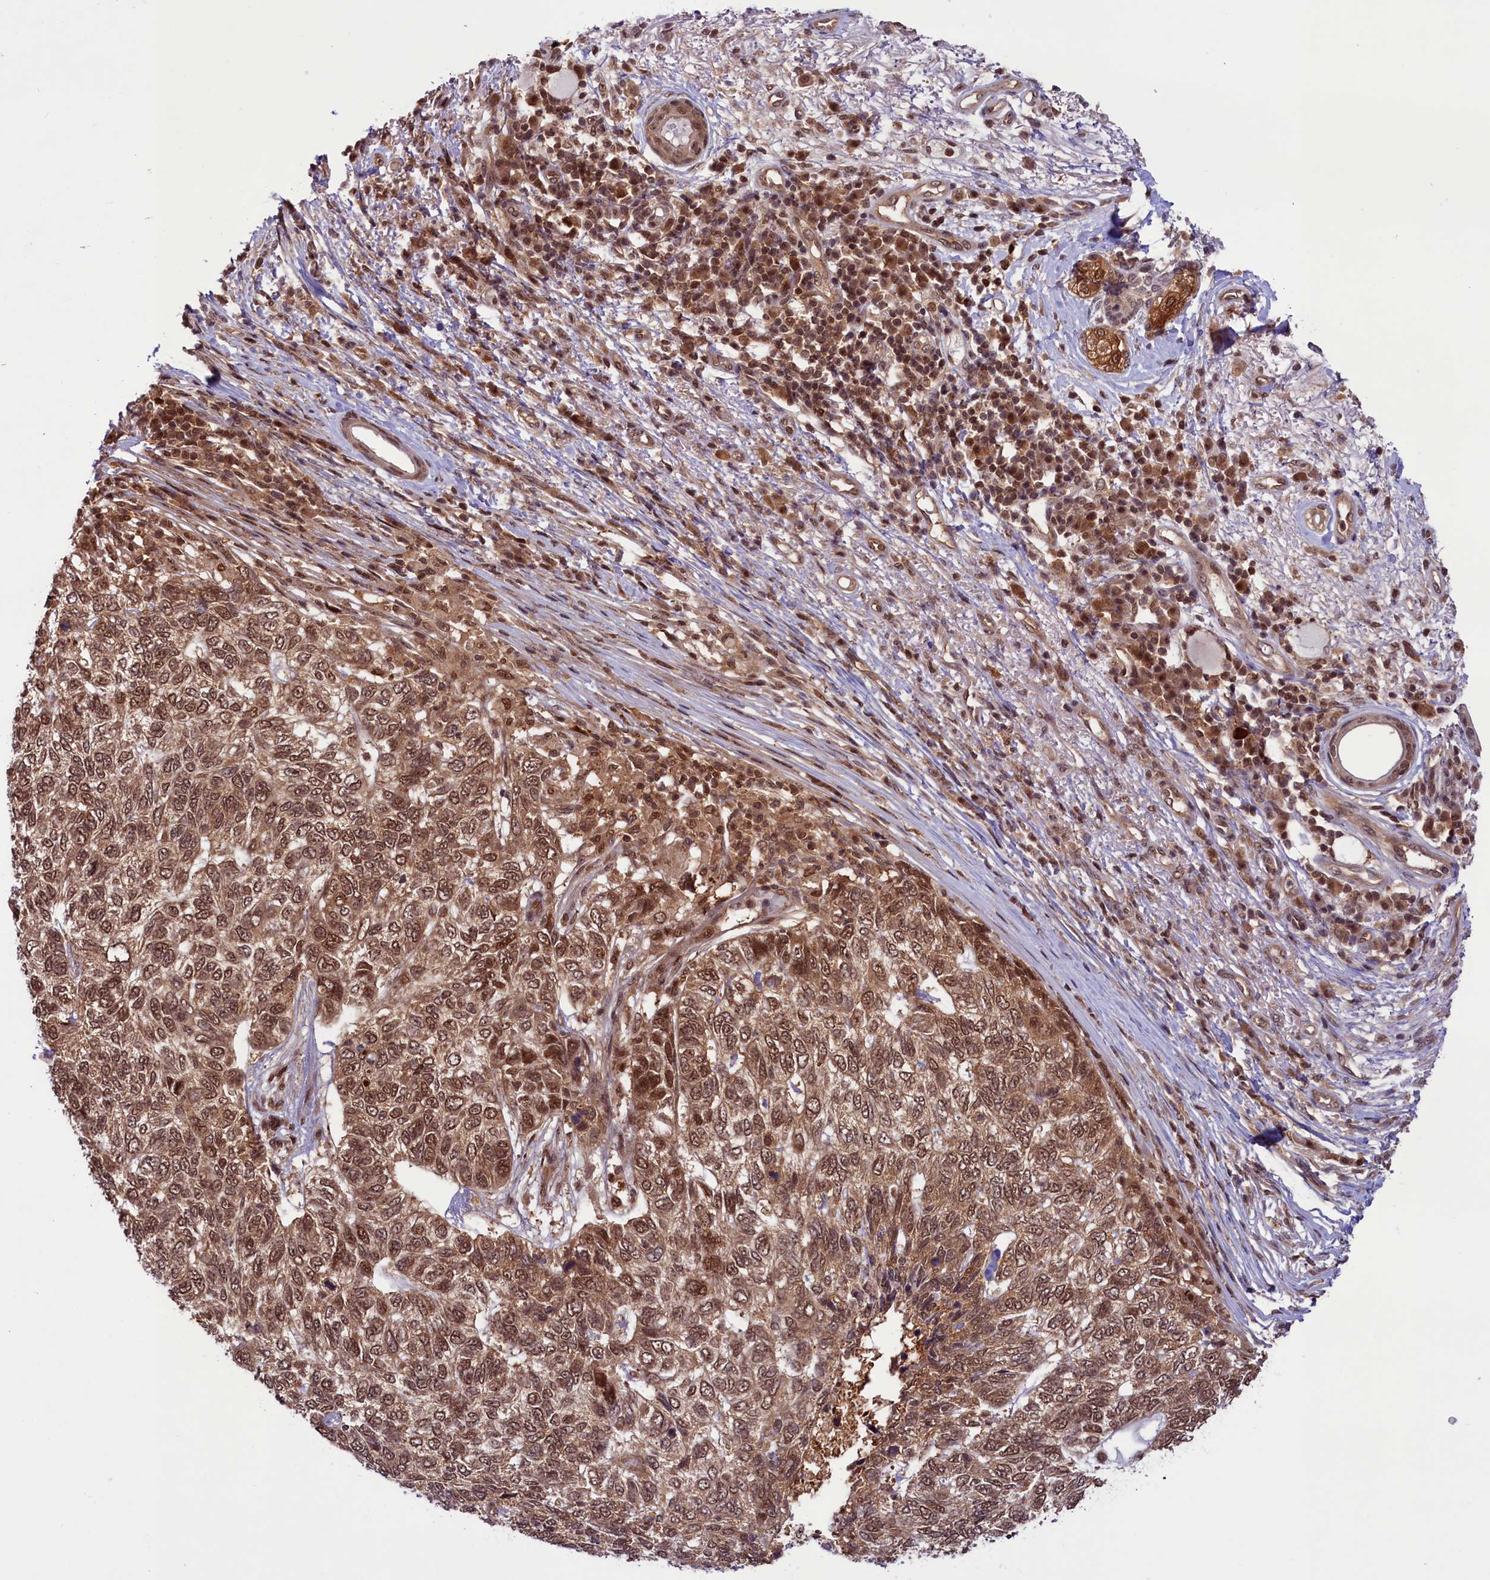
{"staining": {"intensity": "moderate", "quantity": ">75%", "location": "cytoplasmic/membranous,nuclear"}, "tissue": "skin cancer", "cell_type": "Tumor cells", "image_type": "cancer", "snomed": [{"axis": "morphology", "description": "Basal cell carcinoma"}, {"axis": "topography", "description": "Skin"}], "caption": "A medium amount of moderate cytoplasmic/membranous and nuclear positivity is appreciated in approximately >75% of tumor cells in skin cancer tissue.", "gene": "SLC7A6OS", "patient": {"sex": "female", "age": 65}}